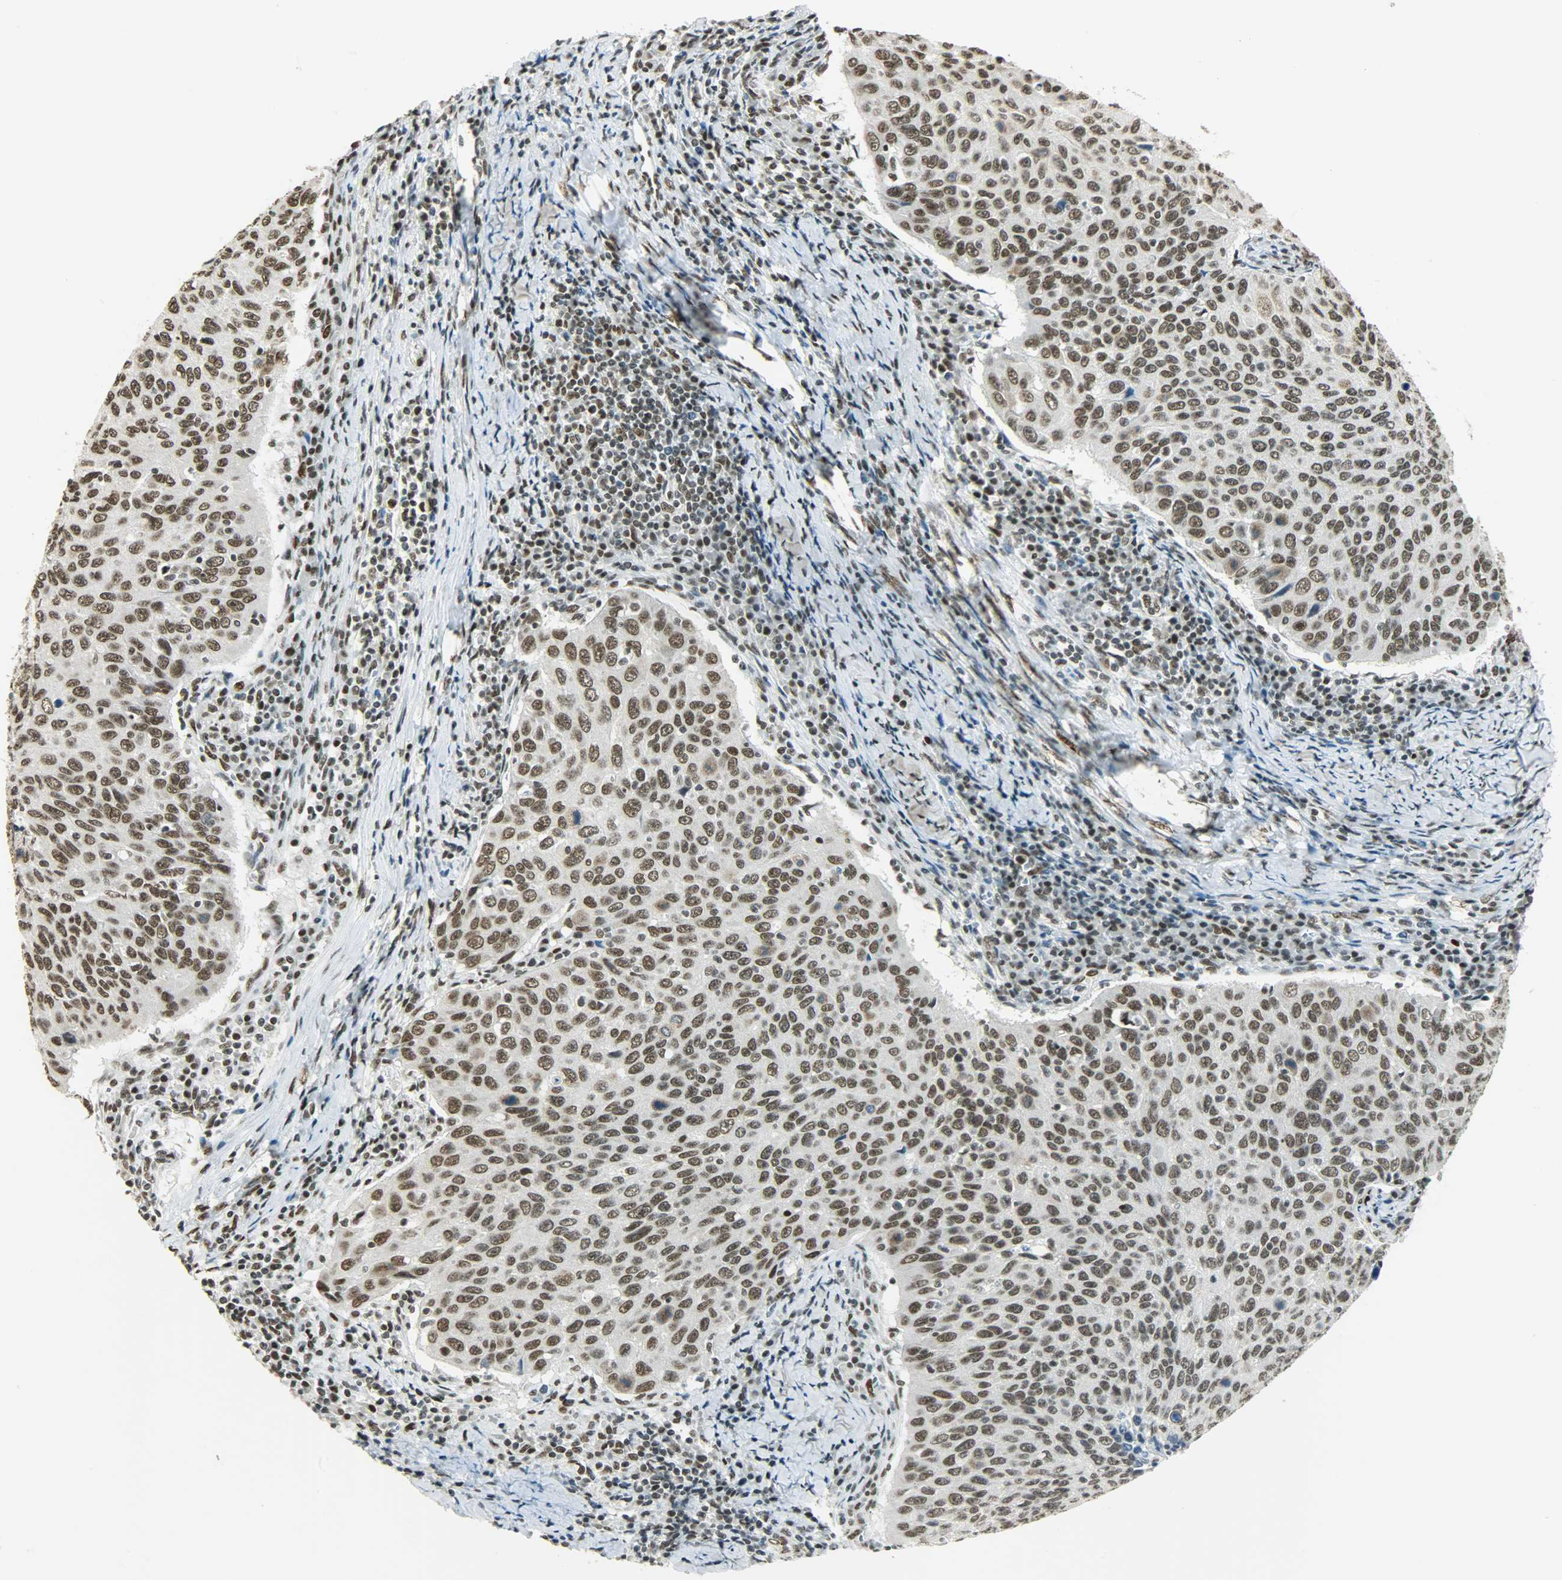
{"staining": {"intensity": "moderate", "quantity": ">75%", "location": "nuclear"}, "tissue": "cervical cancer", "cell_type": "Tumor cells", "image_type": "cancer", "snomed": [{"axis": "morphology", "description": "Squamous cell carcinoma, NOS"}, {"axis": "topography", "description": "Cervix"}], "caption": "IHC staining of cervical squamous cell carcinoma, which reveals medium levels of moderate nuclear positivity in about >75% of tumor cells indicating moderate nuclear protein staining. The staining was performed using DAB (3,3'-diaminobenzidine) (brown) for protein detection and nuclei were counterstained in hematoxylin (blue).", "gene": "MYEF2", "patient": {"sex": "female", "age": 53}}